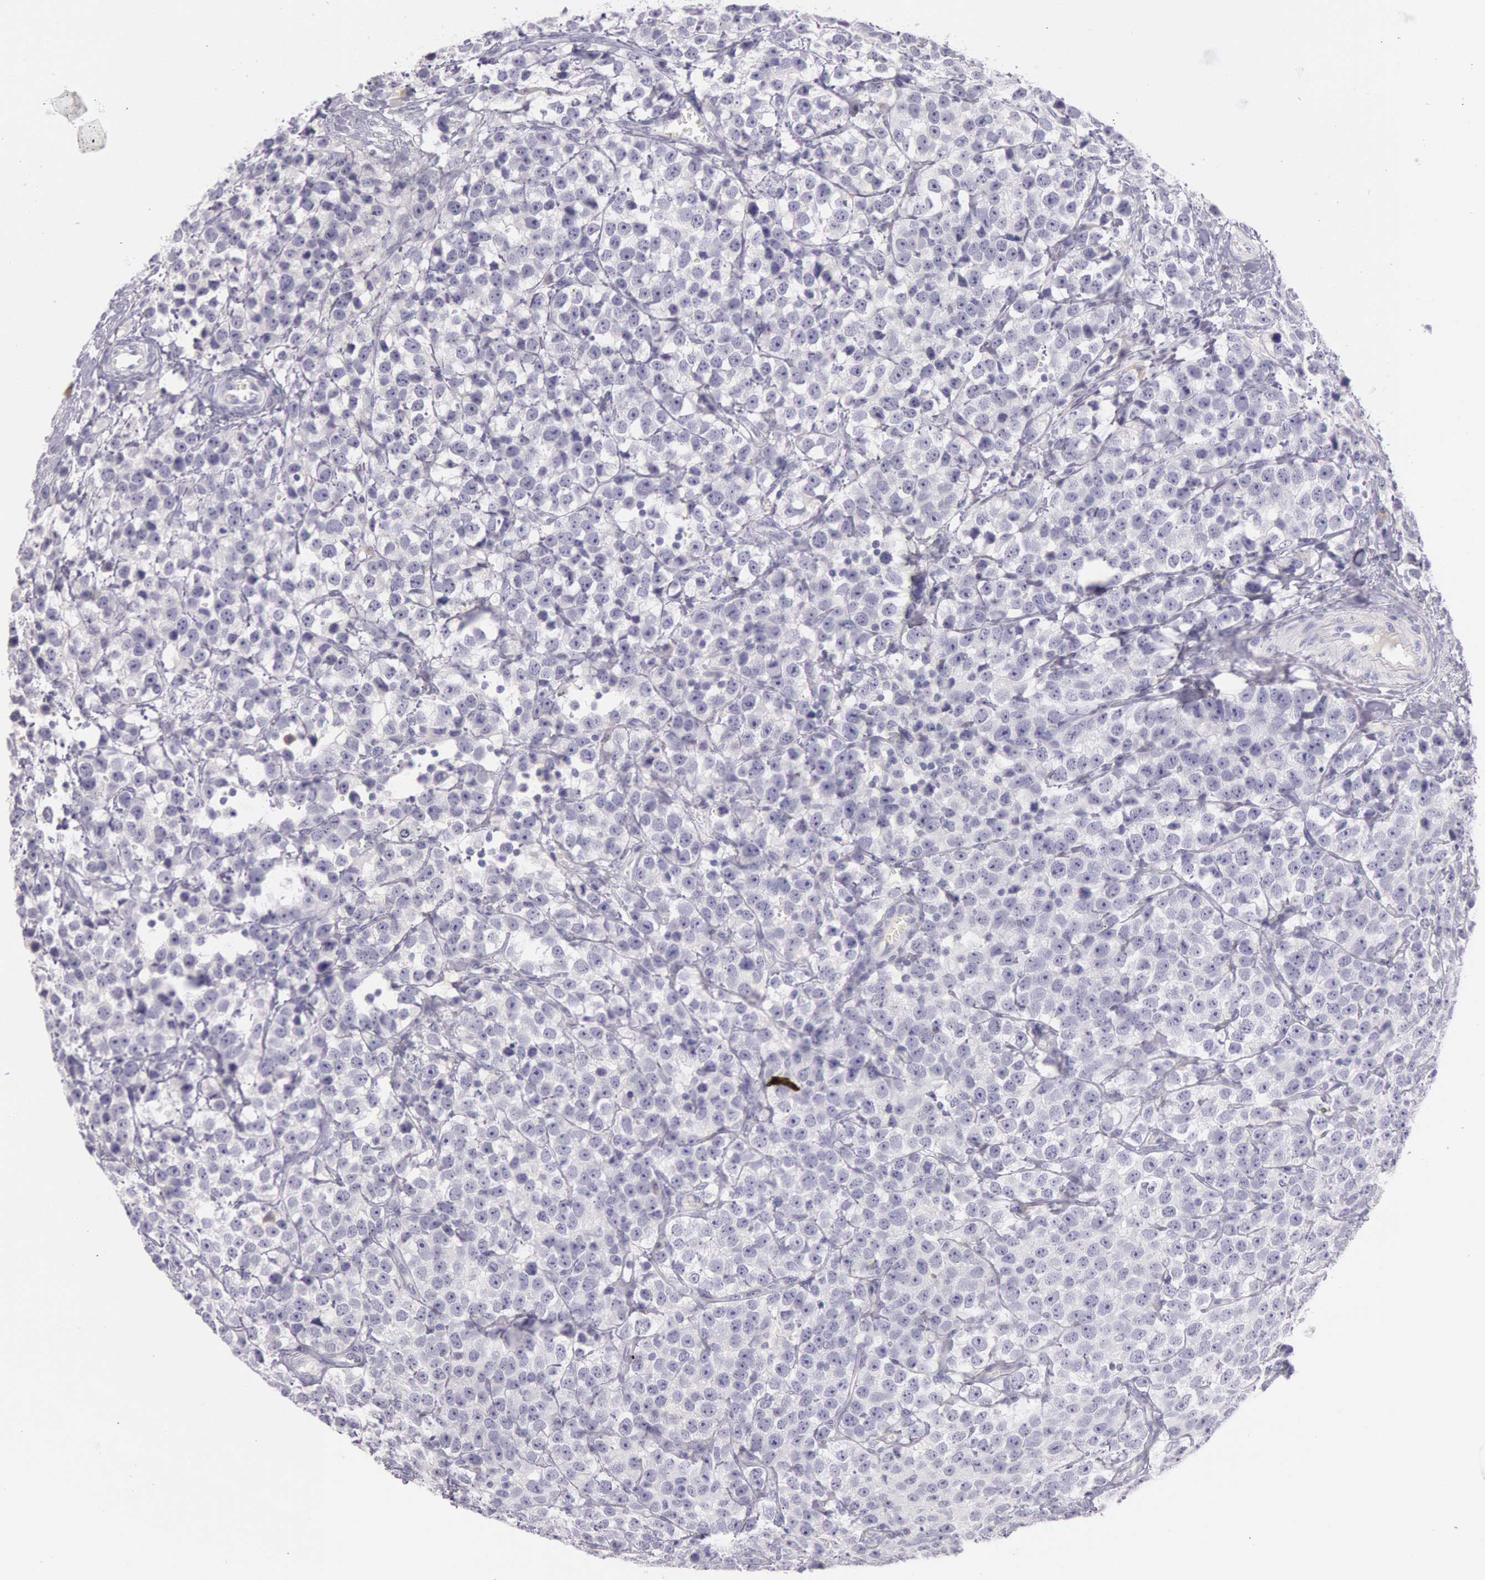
{"staining": {"intensity": "negative", "quantity": "none", "location": "none"}, "tissue": "testis cancer", "cell_type": "Tumor cells", "image_type": "cancer", "snomed": [{"axis": "morphology", "description": "Seminoma, NOS"}, {"axis": "topography", "description": "Testis"}], "caption": "An immunohistochemistry (IHC) image of testis cancer is shown. There is no staining in tumor cells of testis cancer.", "gene": "EGFR", "patient": {"sex": "male", "age": 25}}